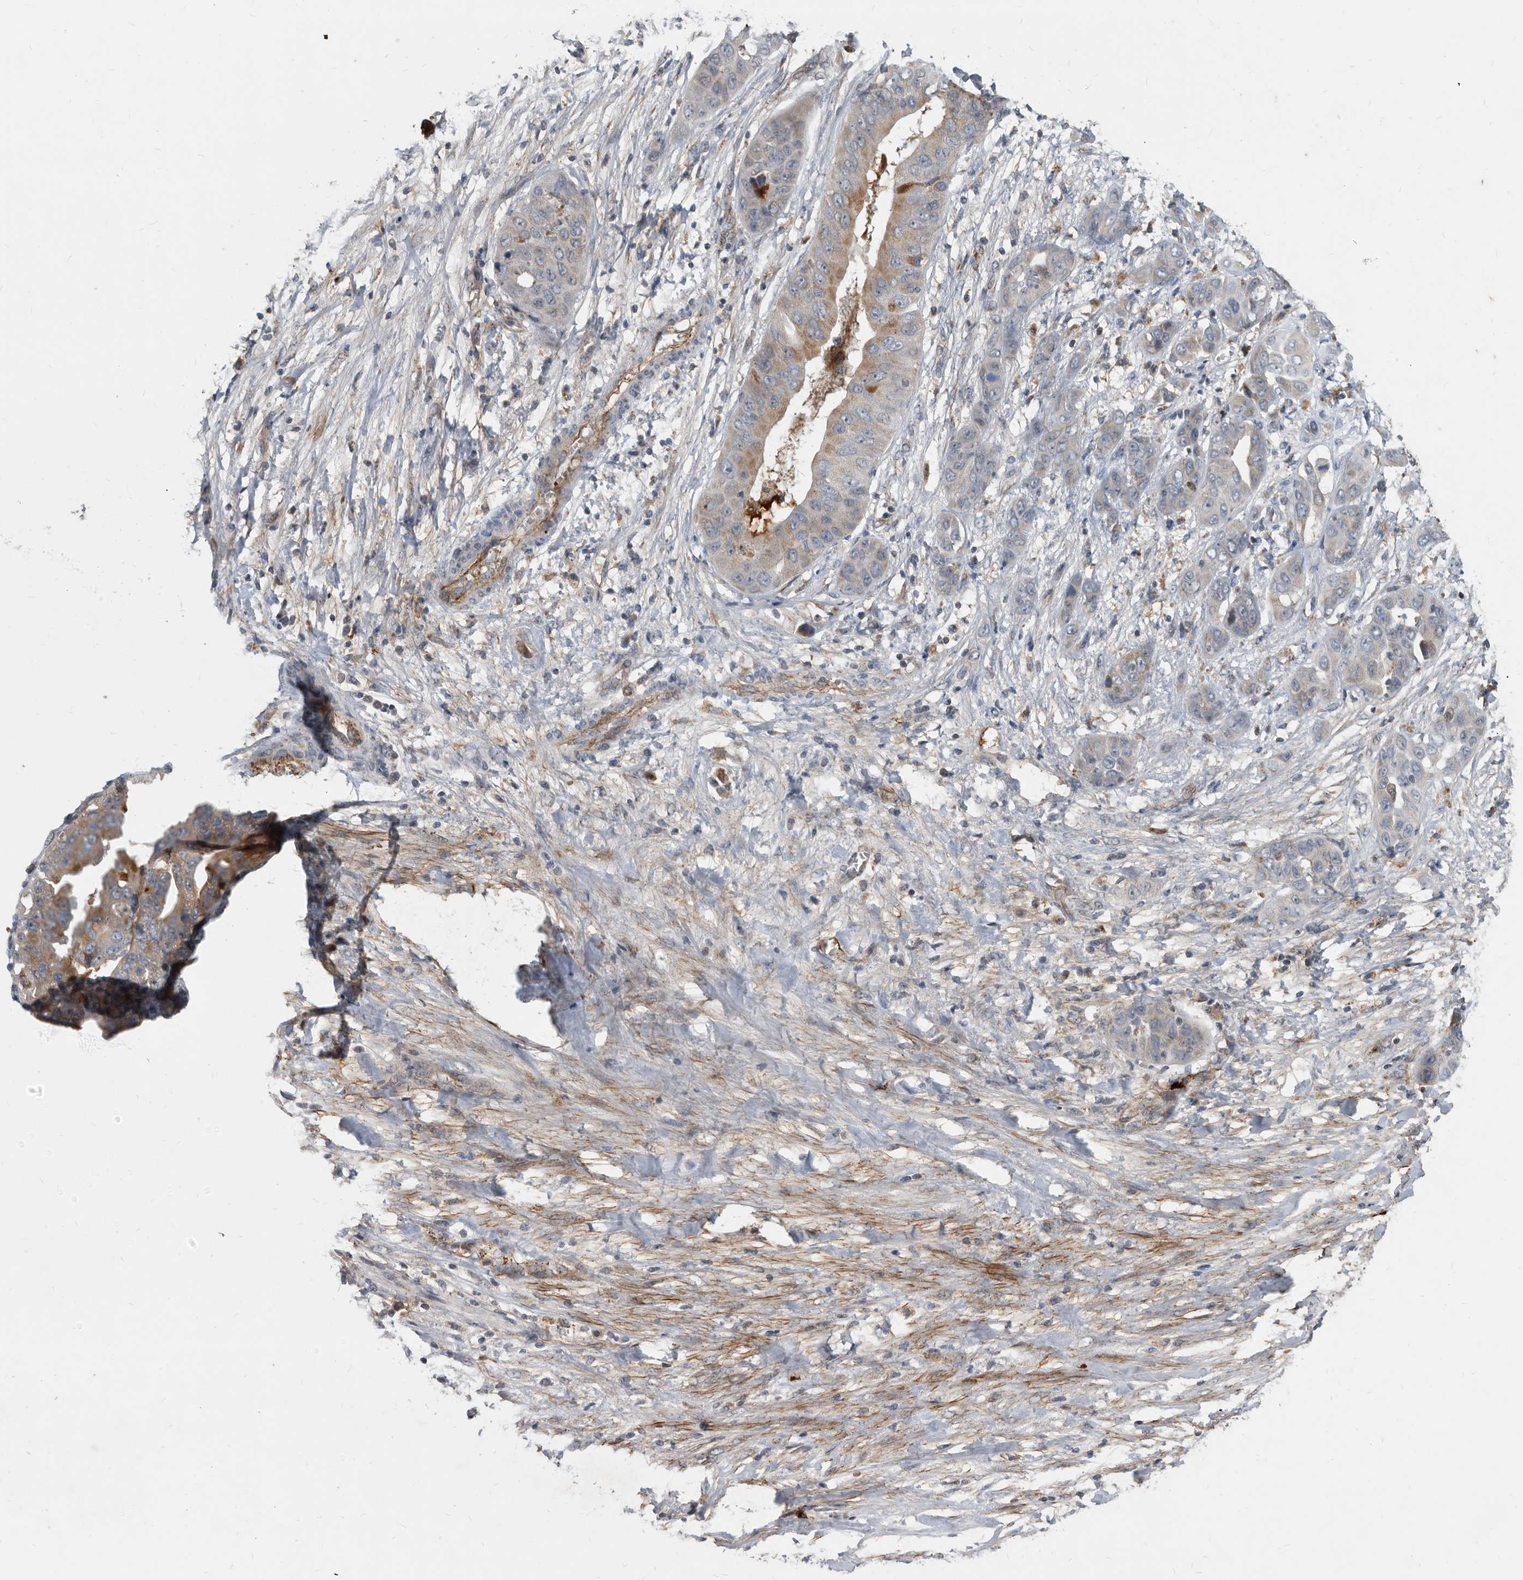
{"staining": {"intensity": "moderate", "quantity": "<25%", "location": "cytoplasmic/membranous"}, "tissue": "liver cancer", "cell_type": "Tumor cells", "image_type": "cancer", "snomed": [{"axis": "morphology", "description": "Cholangiocarcinoma"}, {"axis": "topography", "description": "Liver"}], "caption": "A brown stain highlights moderate cytoplasmic/membranous expression of a protein in liver cancer (cholangiocarcinoma) tumor cells.", "gene": "PI15", "patient": {"sex": "female", "age": 52}}